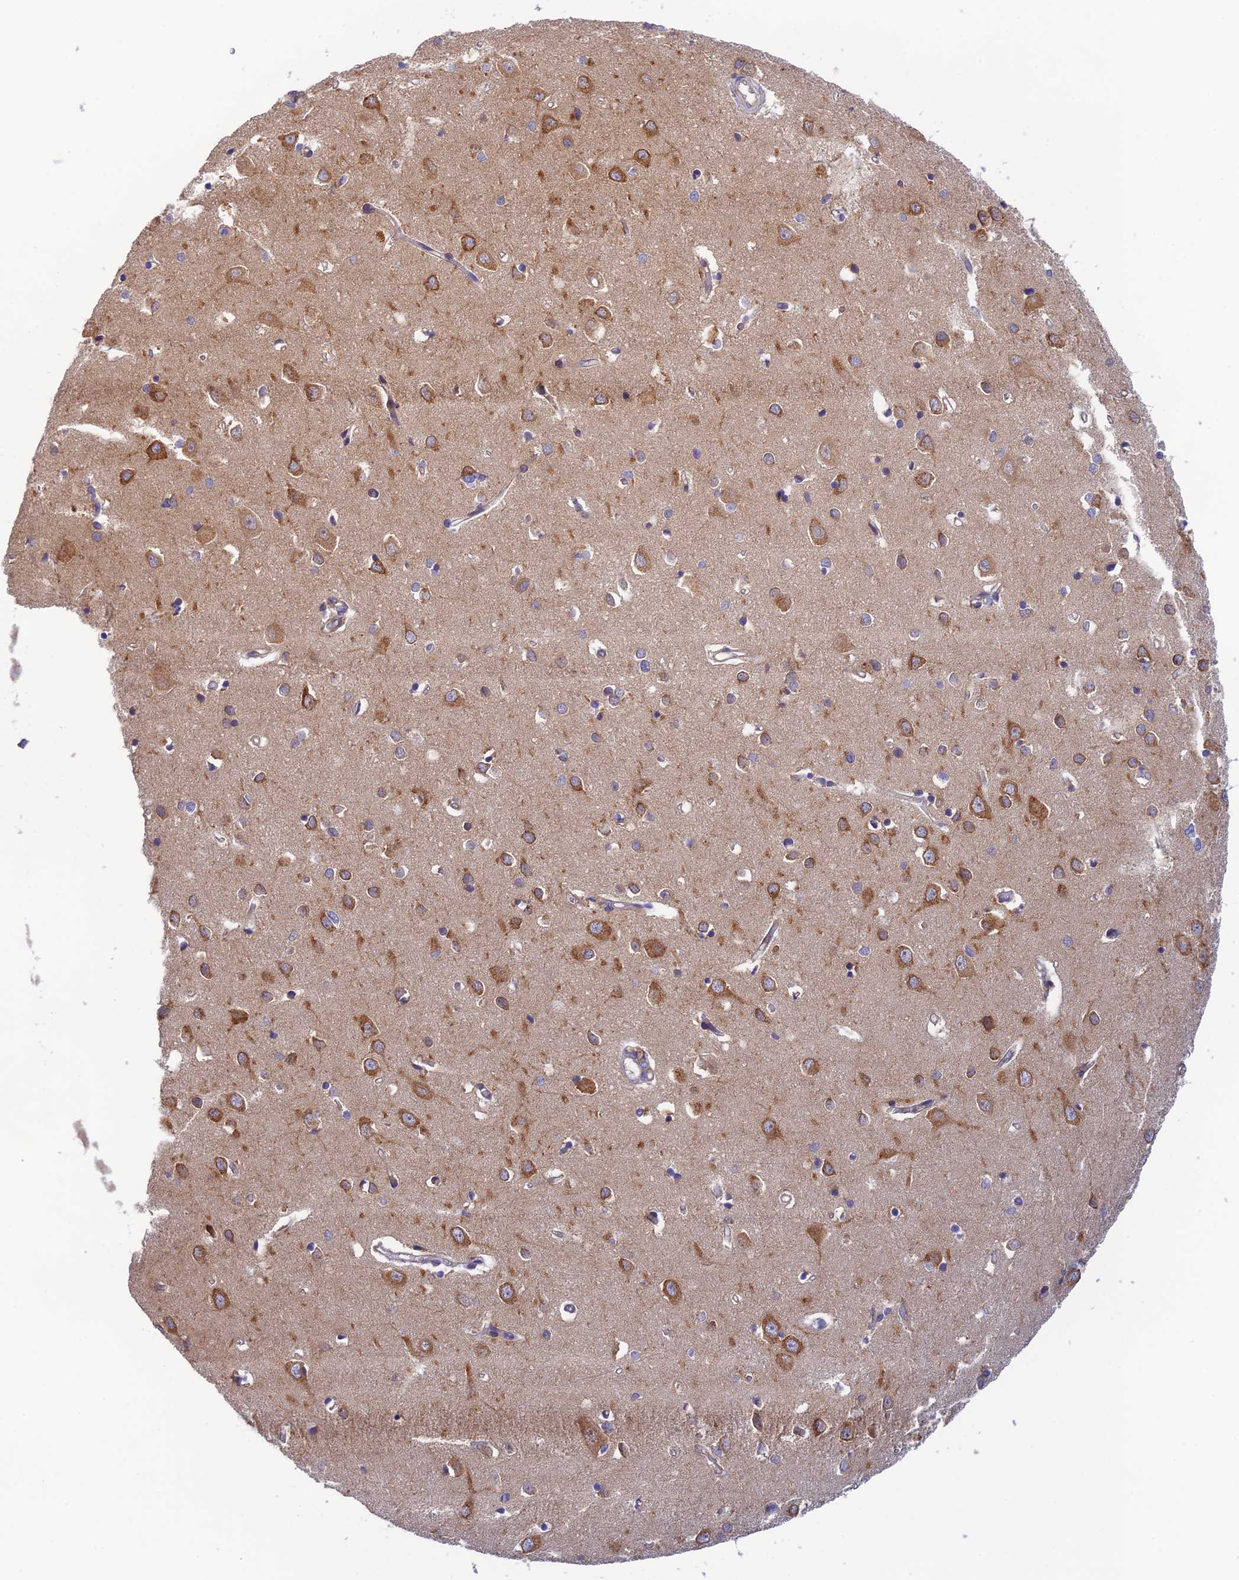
{"staining": {"intensity": "weak", "quantity": "25%-75%", "location": "cytoplasmic/membranous"}, "tissue": "cerebral cortex", "cell_type": "Endothelial cells", "image_type": "normal", "snomed": [{"axis": "morphology", "description": "Normal tissue, NOS"}, {"axis": "topography", "description": "Cerebral cortex"}], "caption": "Protein staining exhibits weak cytoplasmic/membranous positivity in about 25%-75% of endothelial cells in unremarkable cerebral cortex.", "gene": "RANBP6", "patient": {"sex": "female", "age": 64}}